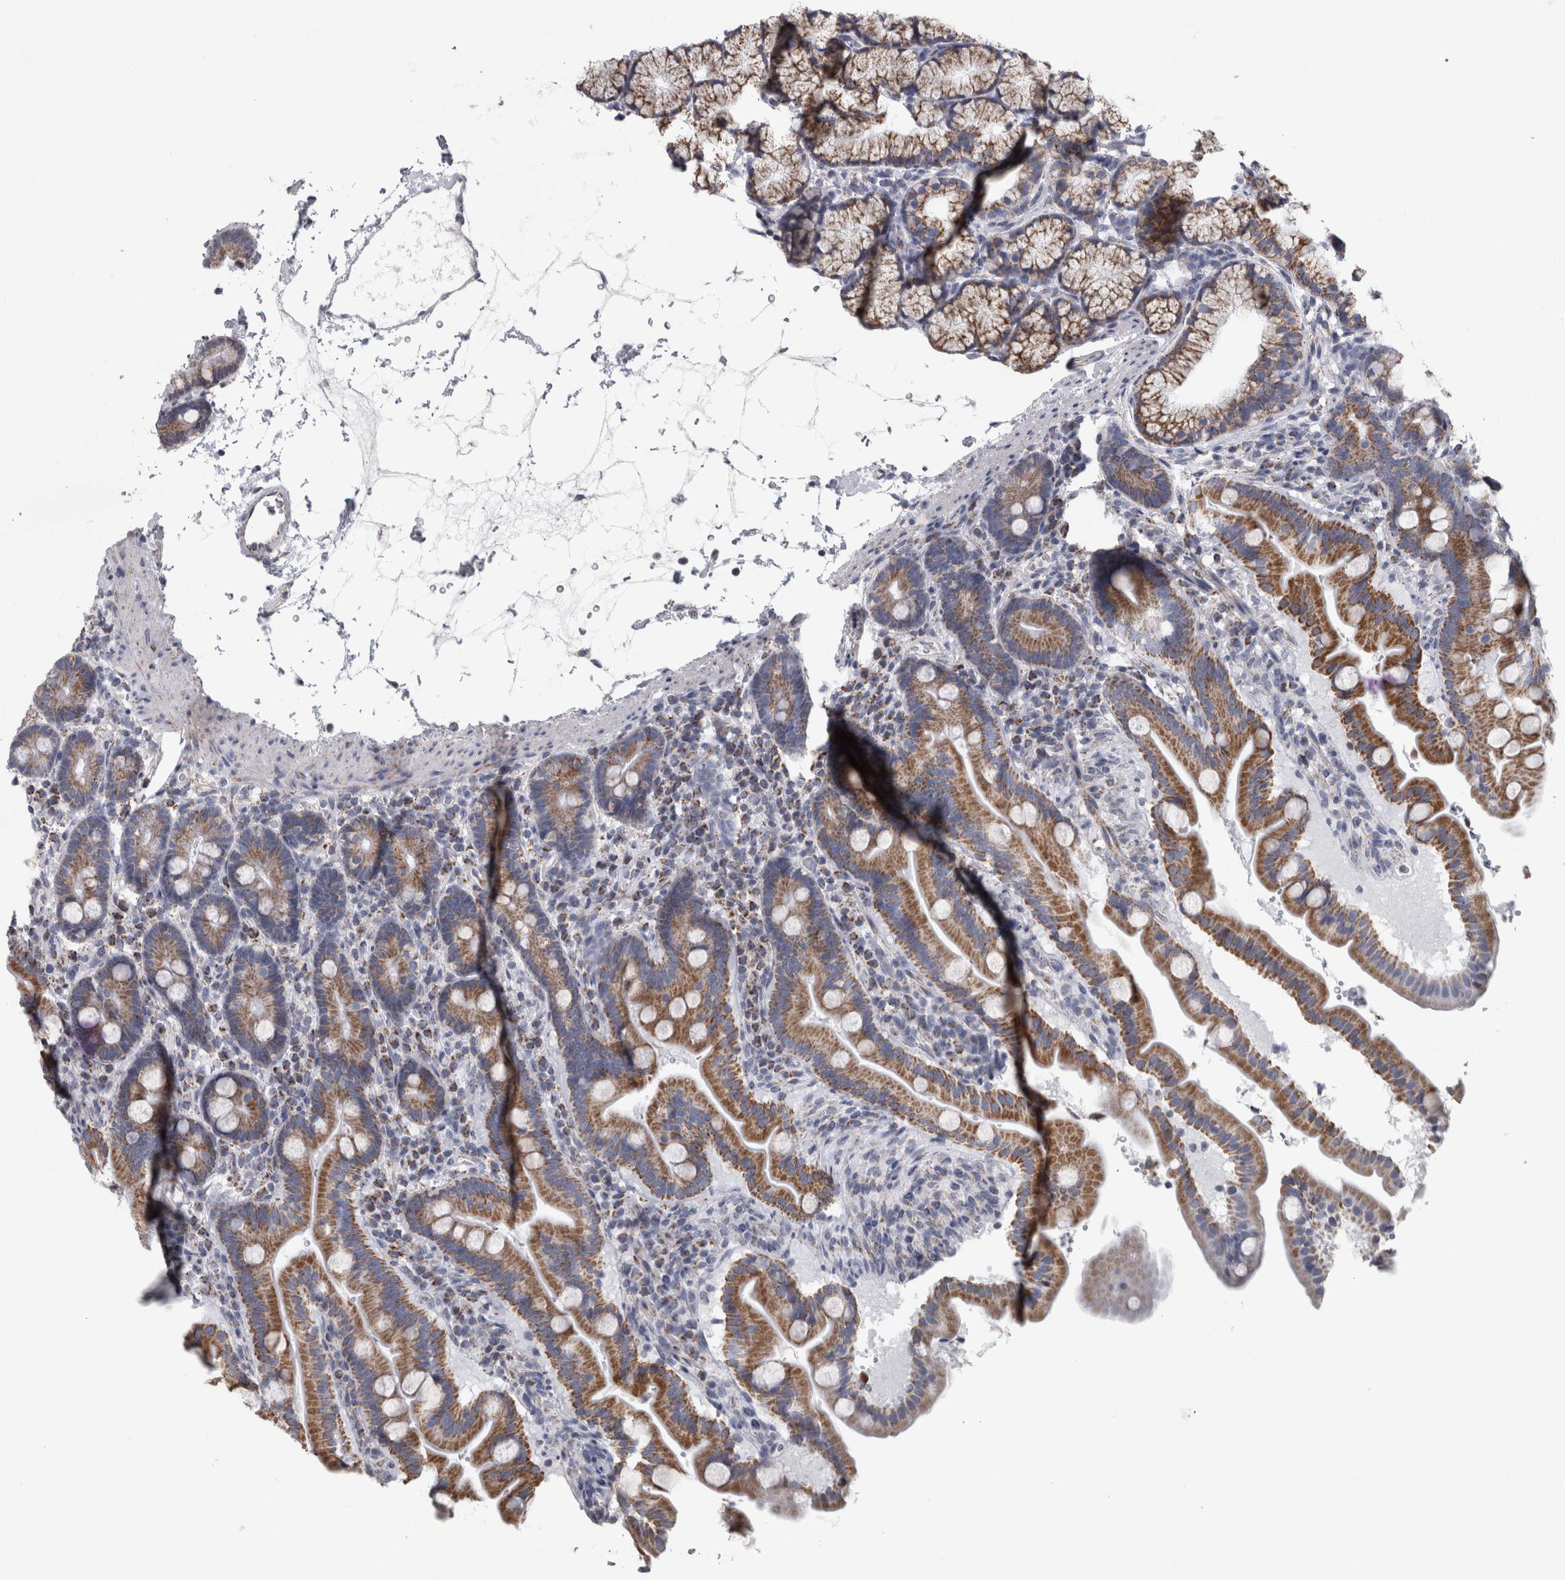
{"staining": {"intensity": "moderate", "quantity": ">75%", "location": "cytoplasmic/membranous"}, "tissue": "duodenum", "cell_type": "Glandular cells", "image_type": "normal", "snomed": [{"axis": "morphology", "description": "Normal tissue, NOS"}, {"axis": "topography", "description": "Duodenum"}], "caption": "Immunohistochemistry (IHC) (DAB) staining of benign human duodenum exhibits moderate cytoplasmic/membranous protein positivity in approximately >75% of glandular cells. (Stains: DAB in brown, nuclei in blue, Microscopy: brightfield microscopy at high magnification).", "gene": "DBT", "patient": {"sex": "male", "age": 54}}